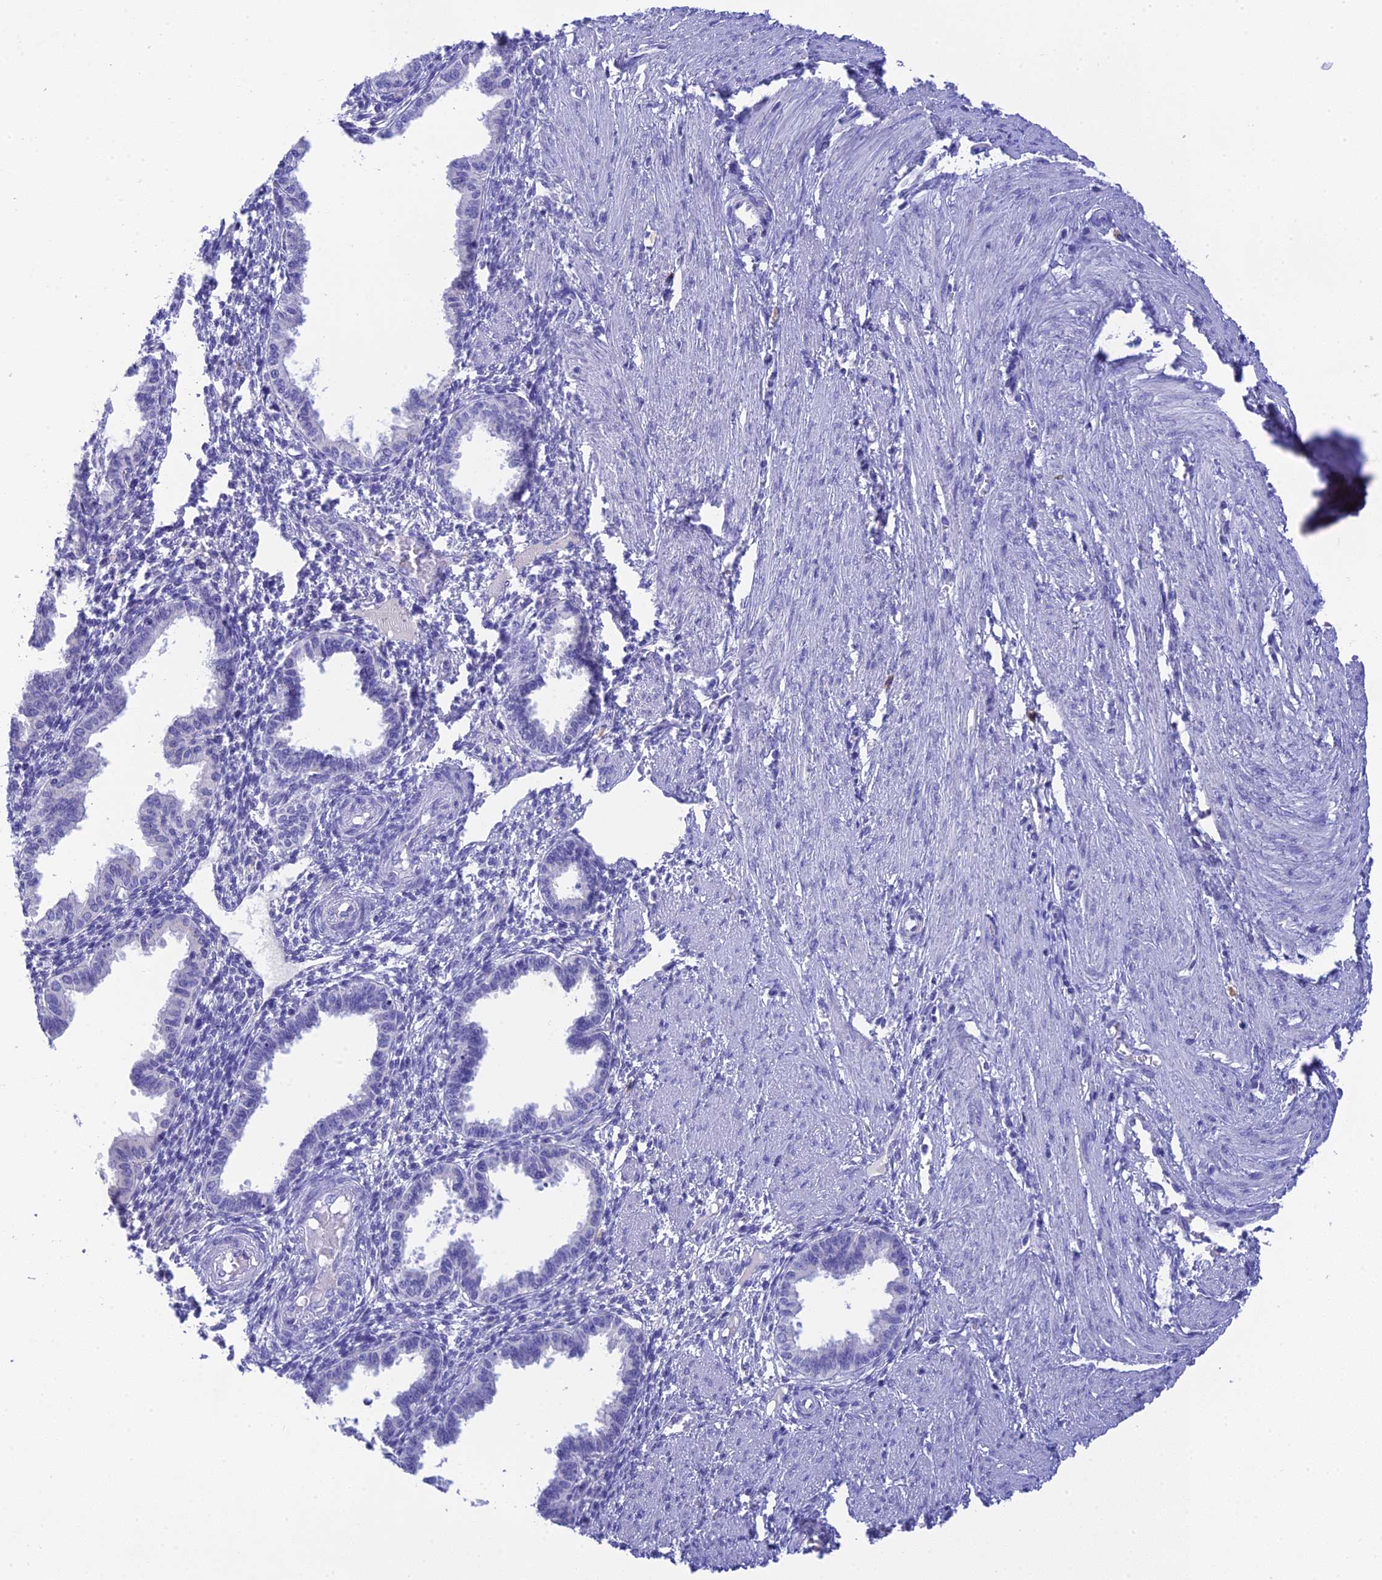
{"staining": {"intensity": "negative", "quantity": "none", "location": "none"}, "tissue": "endometrium", "cell_type": "Cells in endometrial stroma", "image_type": "normal", "snomed": [{"axis": "morphology", "description": "Normal tissue, NOS"}, {"axis": "topography", "description": "Endometrium"}], "caption": "This is an immunohistochemistry (IHC) micrograph of benign endometrium. There is no positivity in cells in endometrial stroma.", "gene": "KDELR3", "patient": {"sex": "female", "age": 33}}